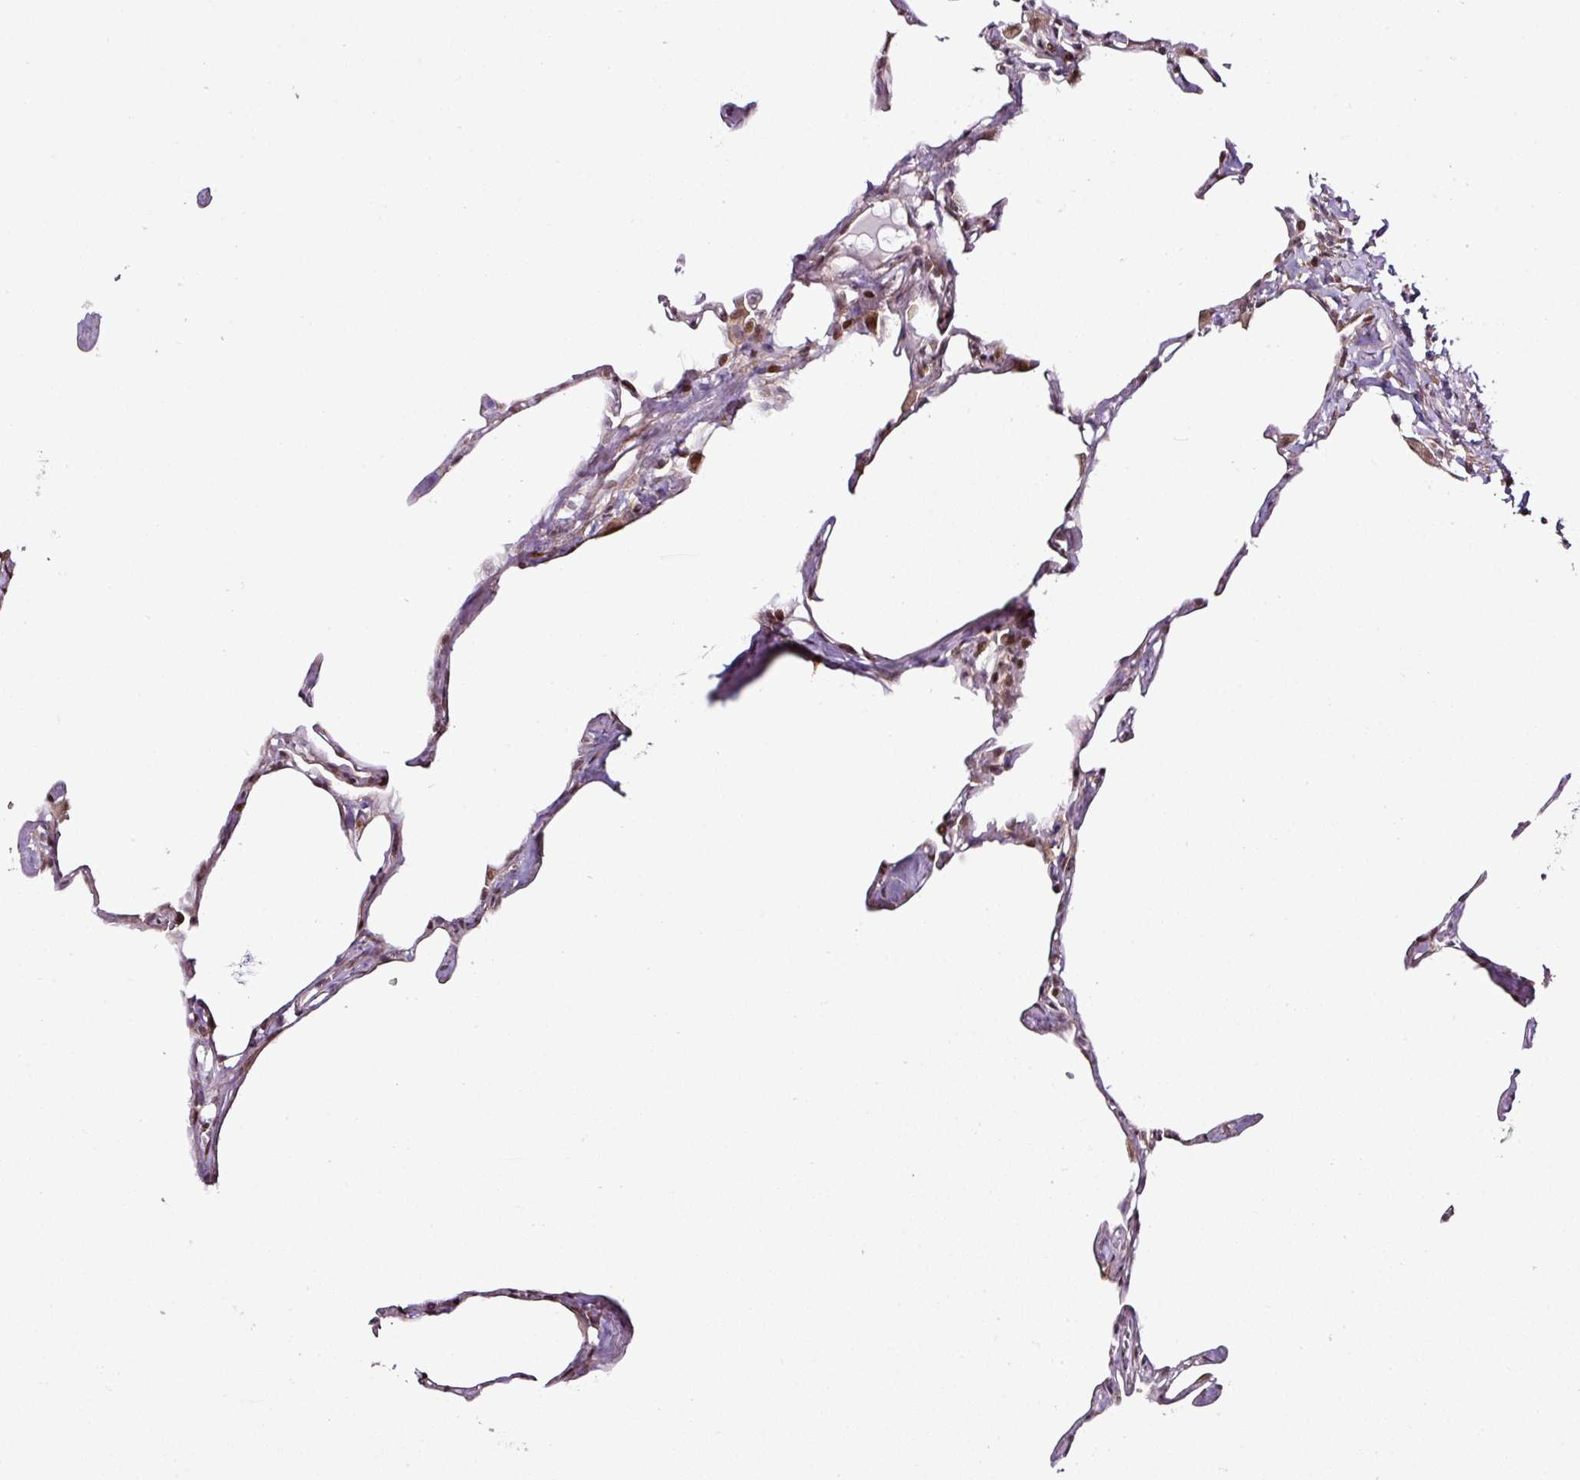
{"staining": {"intensity": "moderate", "quantity": "<25%", "location": "nuclear"}, "tissue": "lung", "cell_type": "Alveolar cells", "image_type": "normal", "snomed": [{"axis": "morphology", "description": "Normal tissue, NOS"}, {"axis": "topography", "description": "Lung"}], "caption": "Lung stained with immunohistochemistry demonstrates moderate nuclear positivity in about <25% of alveolar cells. The protein is shown in brown color, while the nuclei are stained blue.", "gene": "COPRS", "patient": {"sex": "male", "age": 65}}